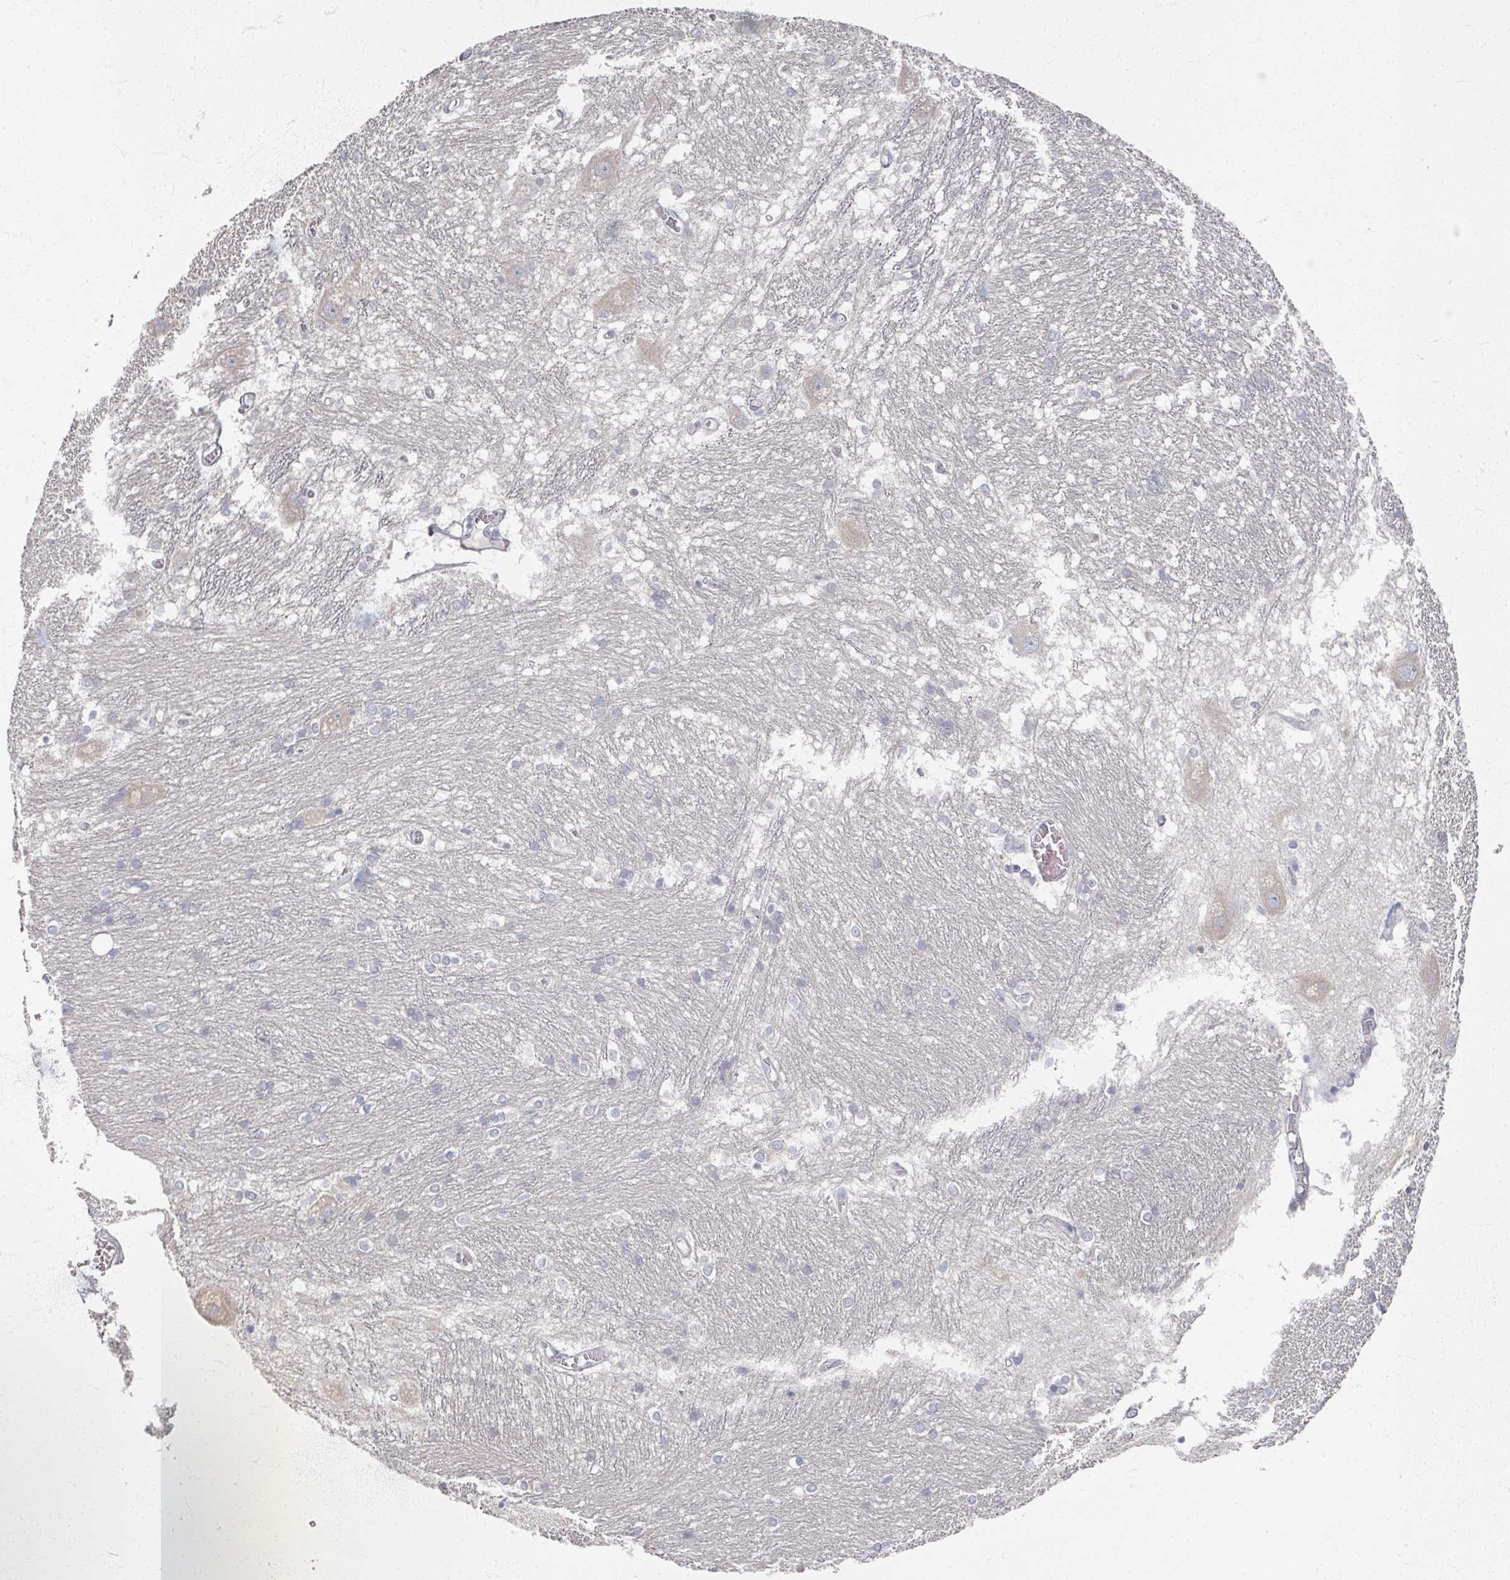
{"staining": {"intensity": "negative", "quantity": "none", "location": "none"}, "tissue": "caudate", "cell_type": "Glial cells", "image_type": "normal", "snomed": [{"axis": "morphology", "description": "Normal tissue, NOS"}, {"axis": "topography", "description": "Lateral ventricle wall"}], "caption": "The micrograph displays no significant staining in glial cells of caudate. (Brightfield microscopy of DAB IHC at high magnification).", "gene": "TTYH3", "patient": {"sex": "male", "age": 37}}